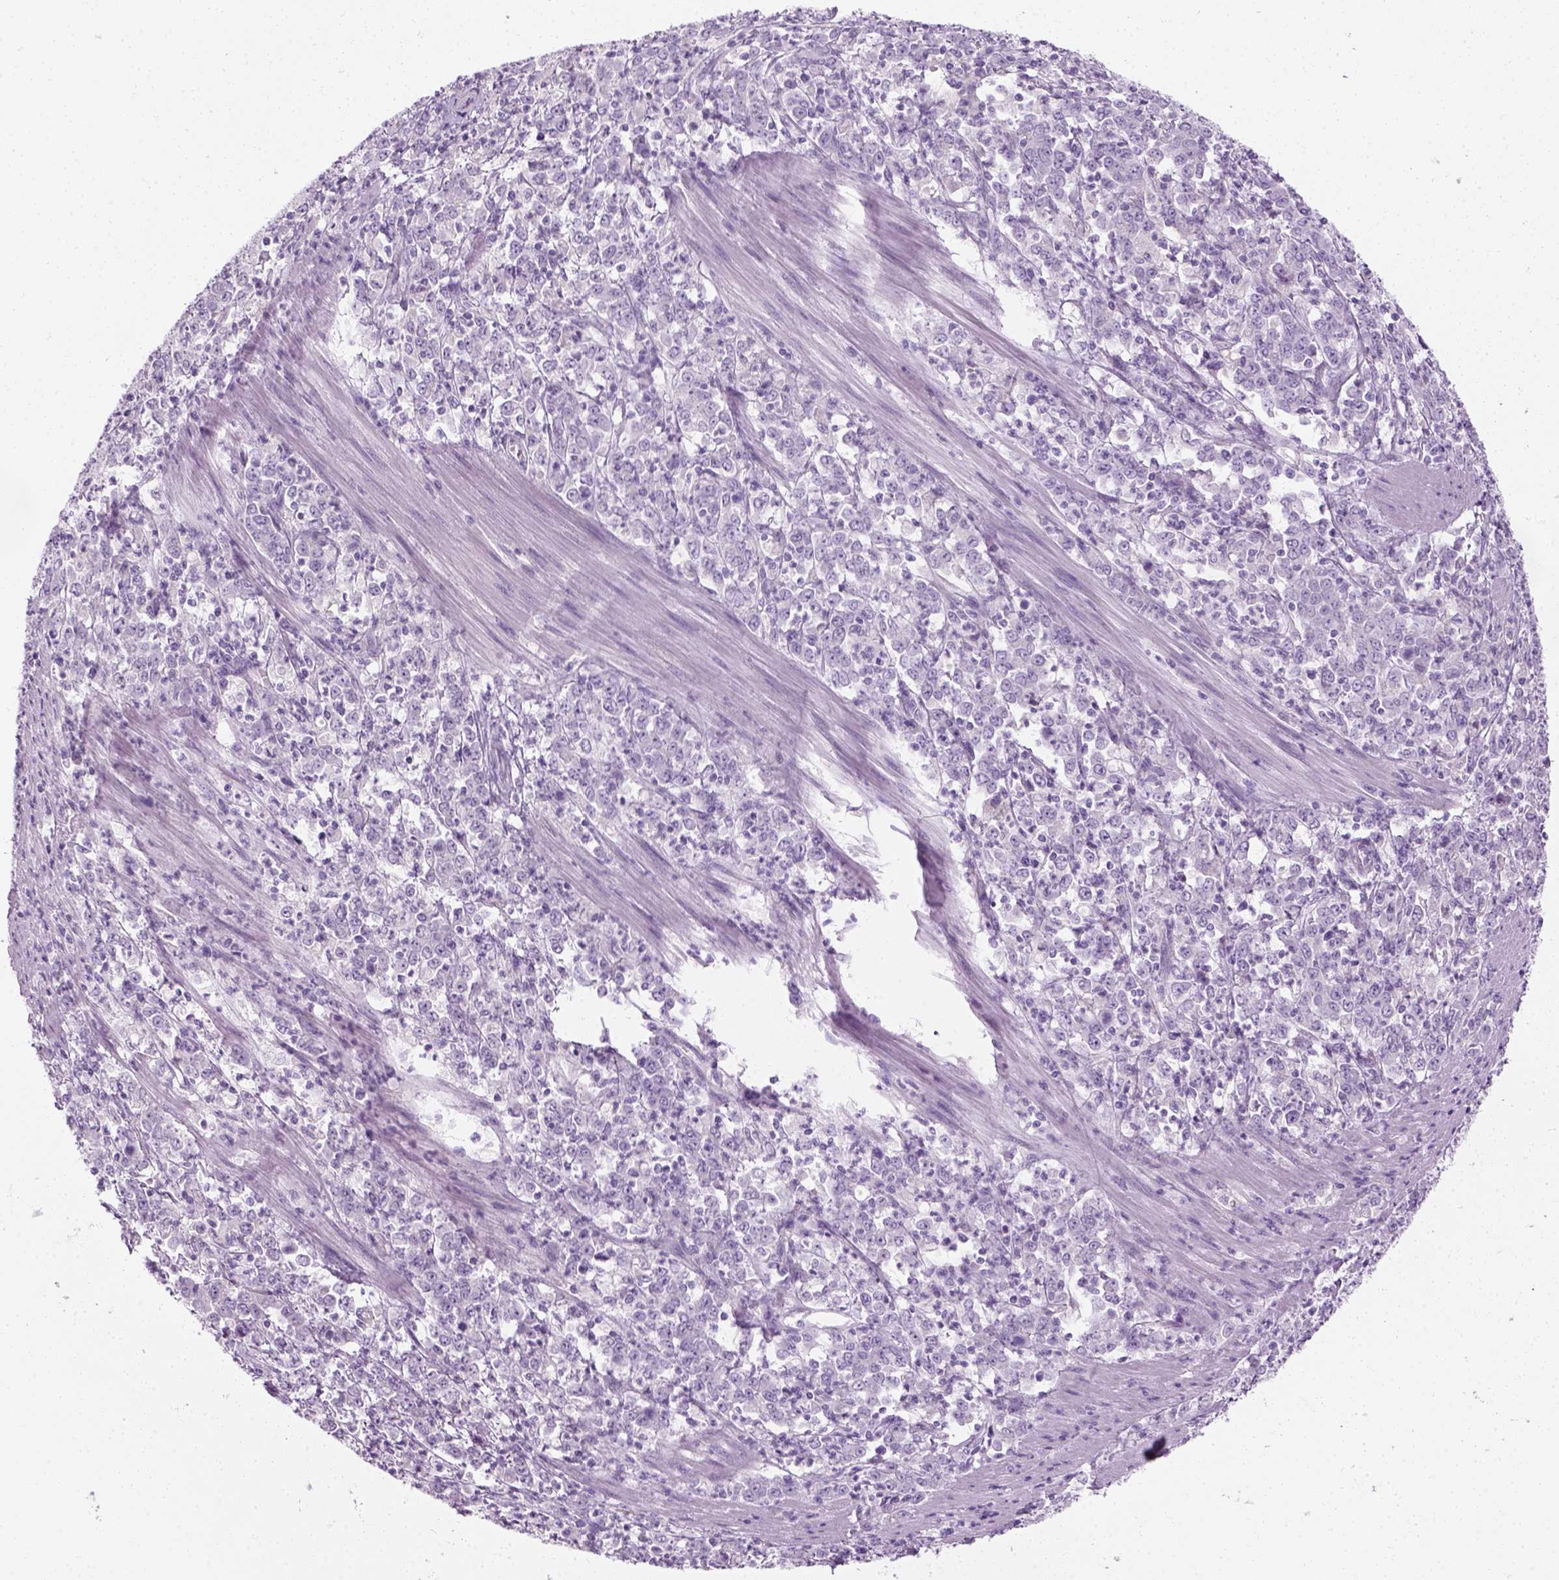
{"staining": {"intensity": "negative", "quantity": "none", "location": "none"}, "tissue": "stomach cancer", "cell_type": "Tumor cells", "image_type": "cancer", "snomed": [{"axis": "morphology", "description": "Adenocarcinoma, NOS"}, {"axis": "topography", "description": "Stomach, lower"}], "caption": "Tumor cells are negative for brown protein staining in adenocarcinoma (stomach).", "gene": "CIBAR2", "patient": {"sex": "female", "age": 71}}